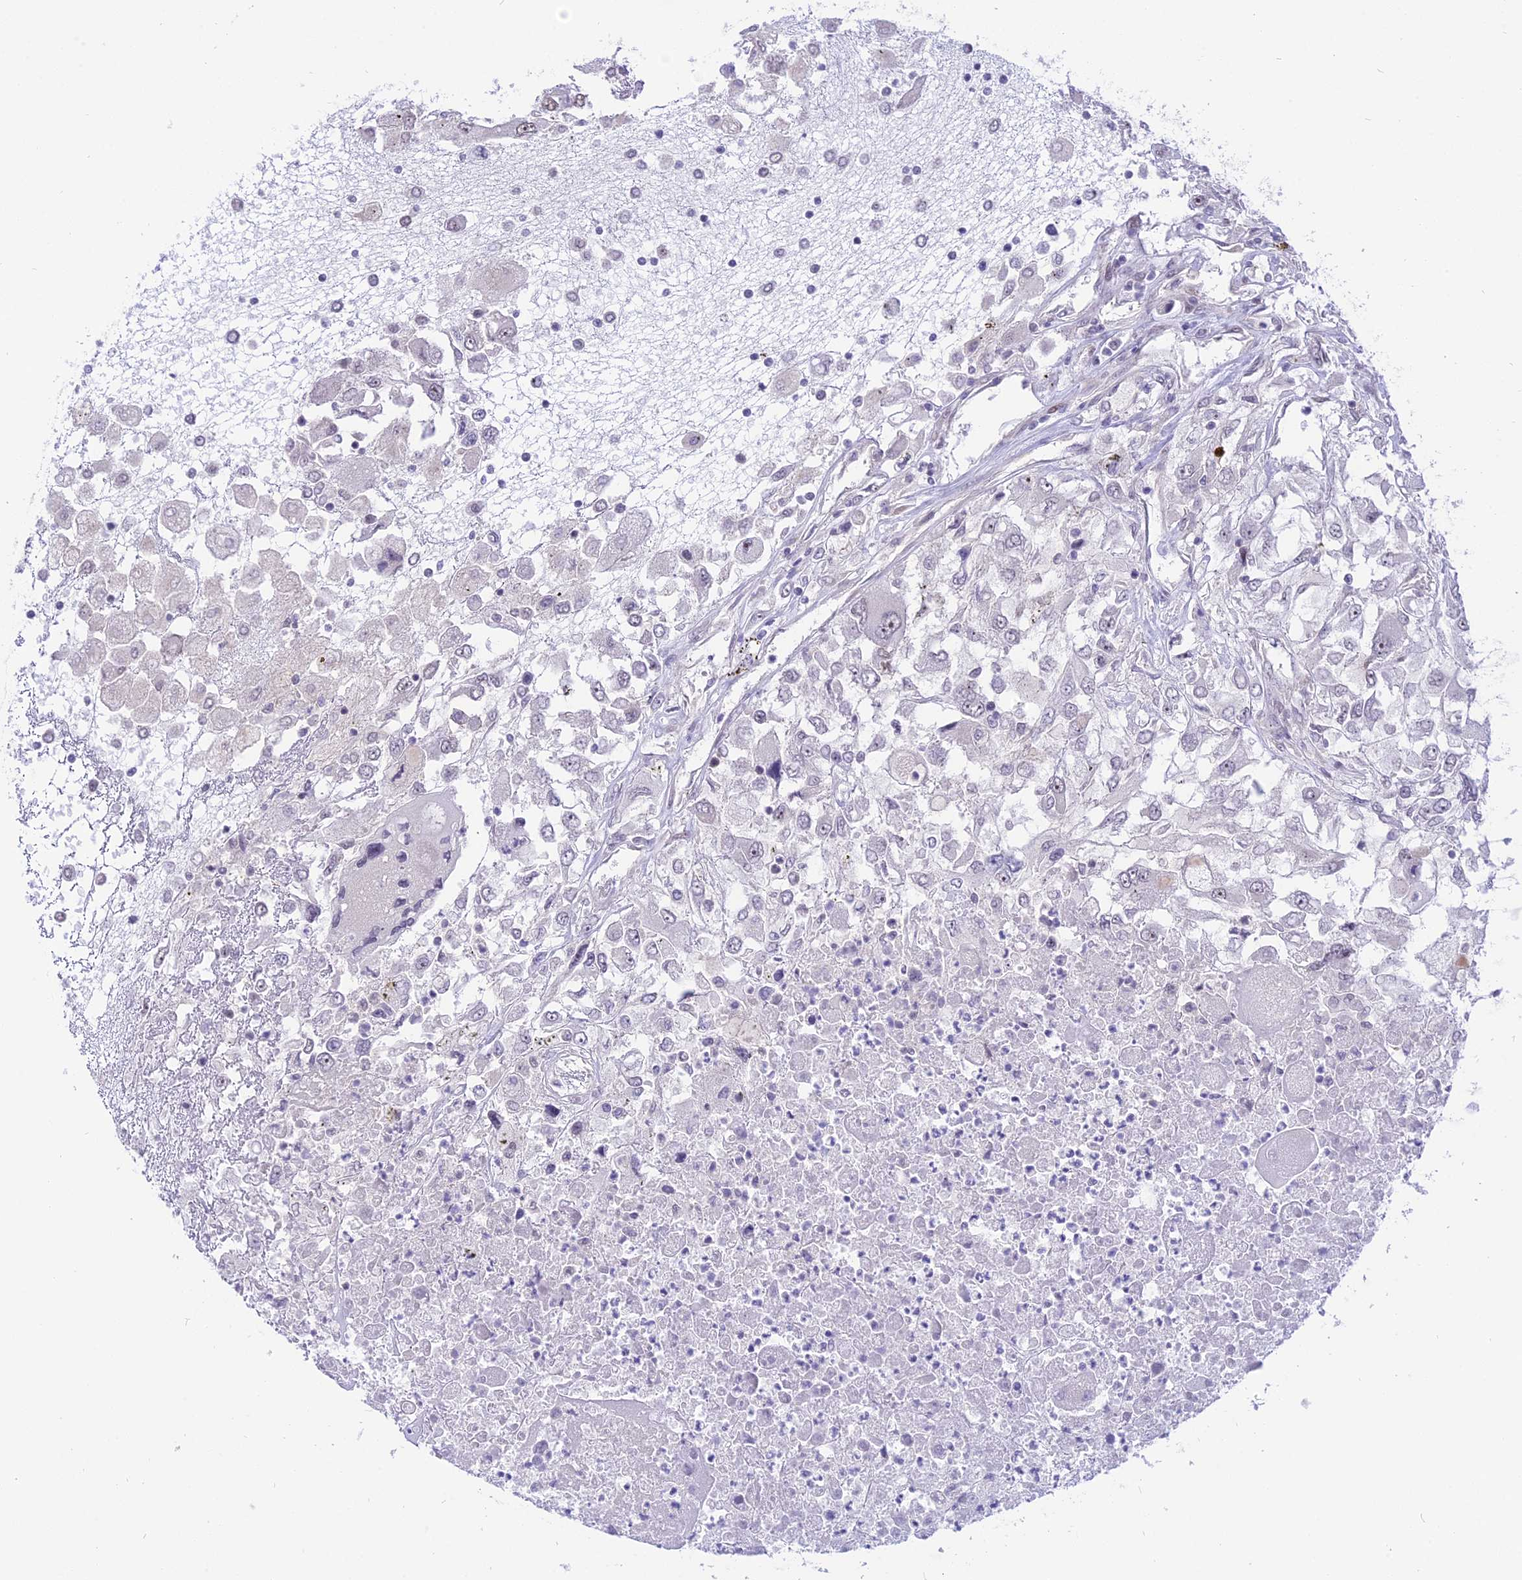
{"staining": {"intensity": "negative", "quantity": "none", "location": "none"}, "tissue": "renal cancer", "cell_type": "Tumor cells", "image_type": "cancer", "snomed": [{"axis": "morphology", "description": "Adenocarcinoma, NOS"}, {"axis": "topography", "description": "Kidney"}], "caption": "High power microscopy histopathology image of an immunohistochemistry micrograph of renal adenocarcinoma, revealing no significant expression in tumor cells. (DAB immunohistochemistry visualized using brightfield microscopy, high magnification).", "gene": "ZNF837", "patient": {"sex": "female", "age": 52}}